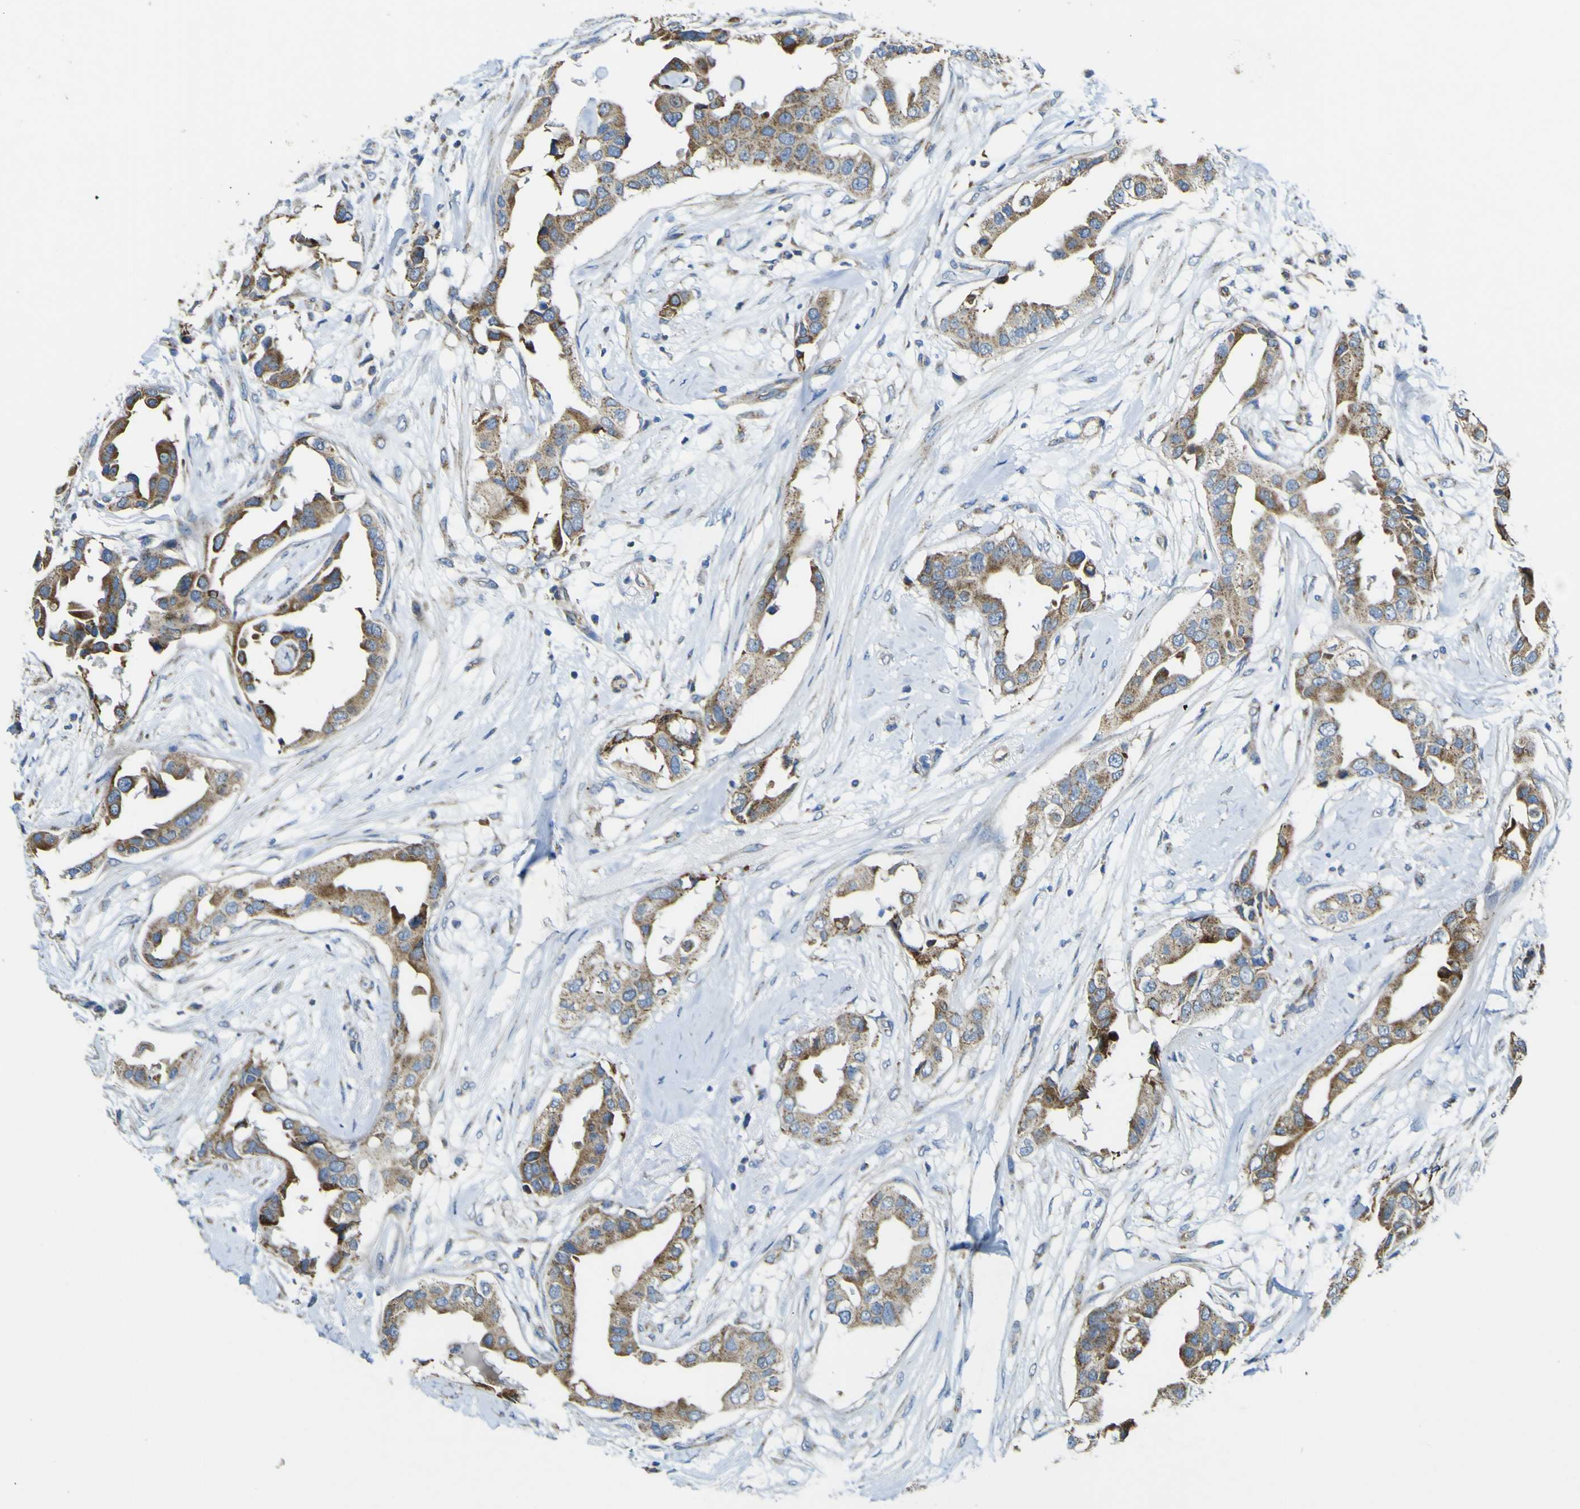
{"staining": {"intensity": "moderate", "quantity": ">75%", "location": "cytoplasmic/membranous"}, "tissue": "breast cancer", "cell_type": "Tumor cells", "image_type": "cancer", "snomed": [{"axis": "morphology", "description": "Duct carcinoma"}, {"axis": "topography", "description": "Breast"}], "caption": "Immunohistochemical staining of breast cancer (invasive ductal carcinoma) exhibits medium levels of moderate cytoplasmic/membranous staining in approximately >75% of tumor cells. Nuclei are stained in blue.", "gene": "ALDH18A1", "patient": {"sex": "female", "age": 40}}